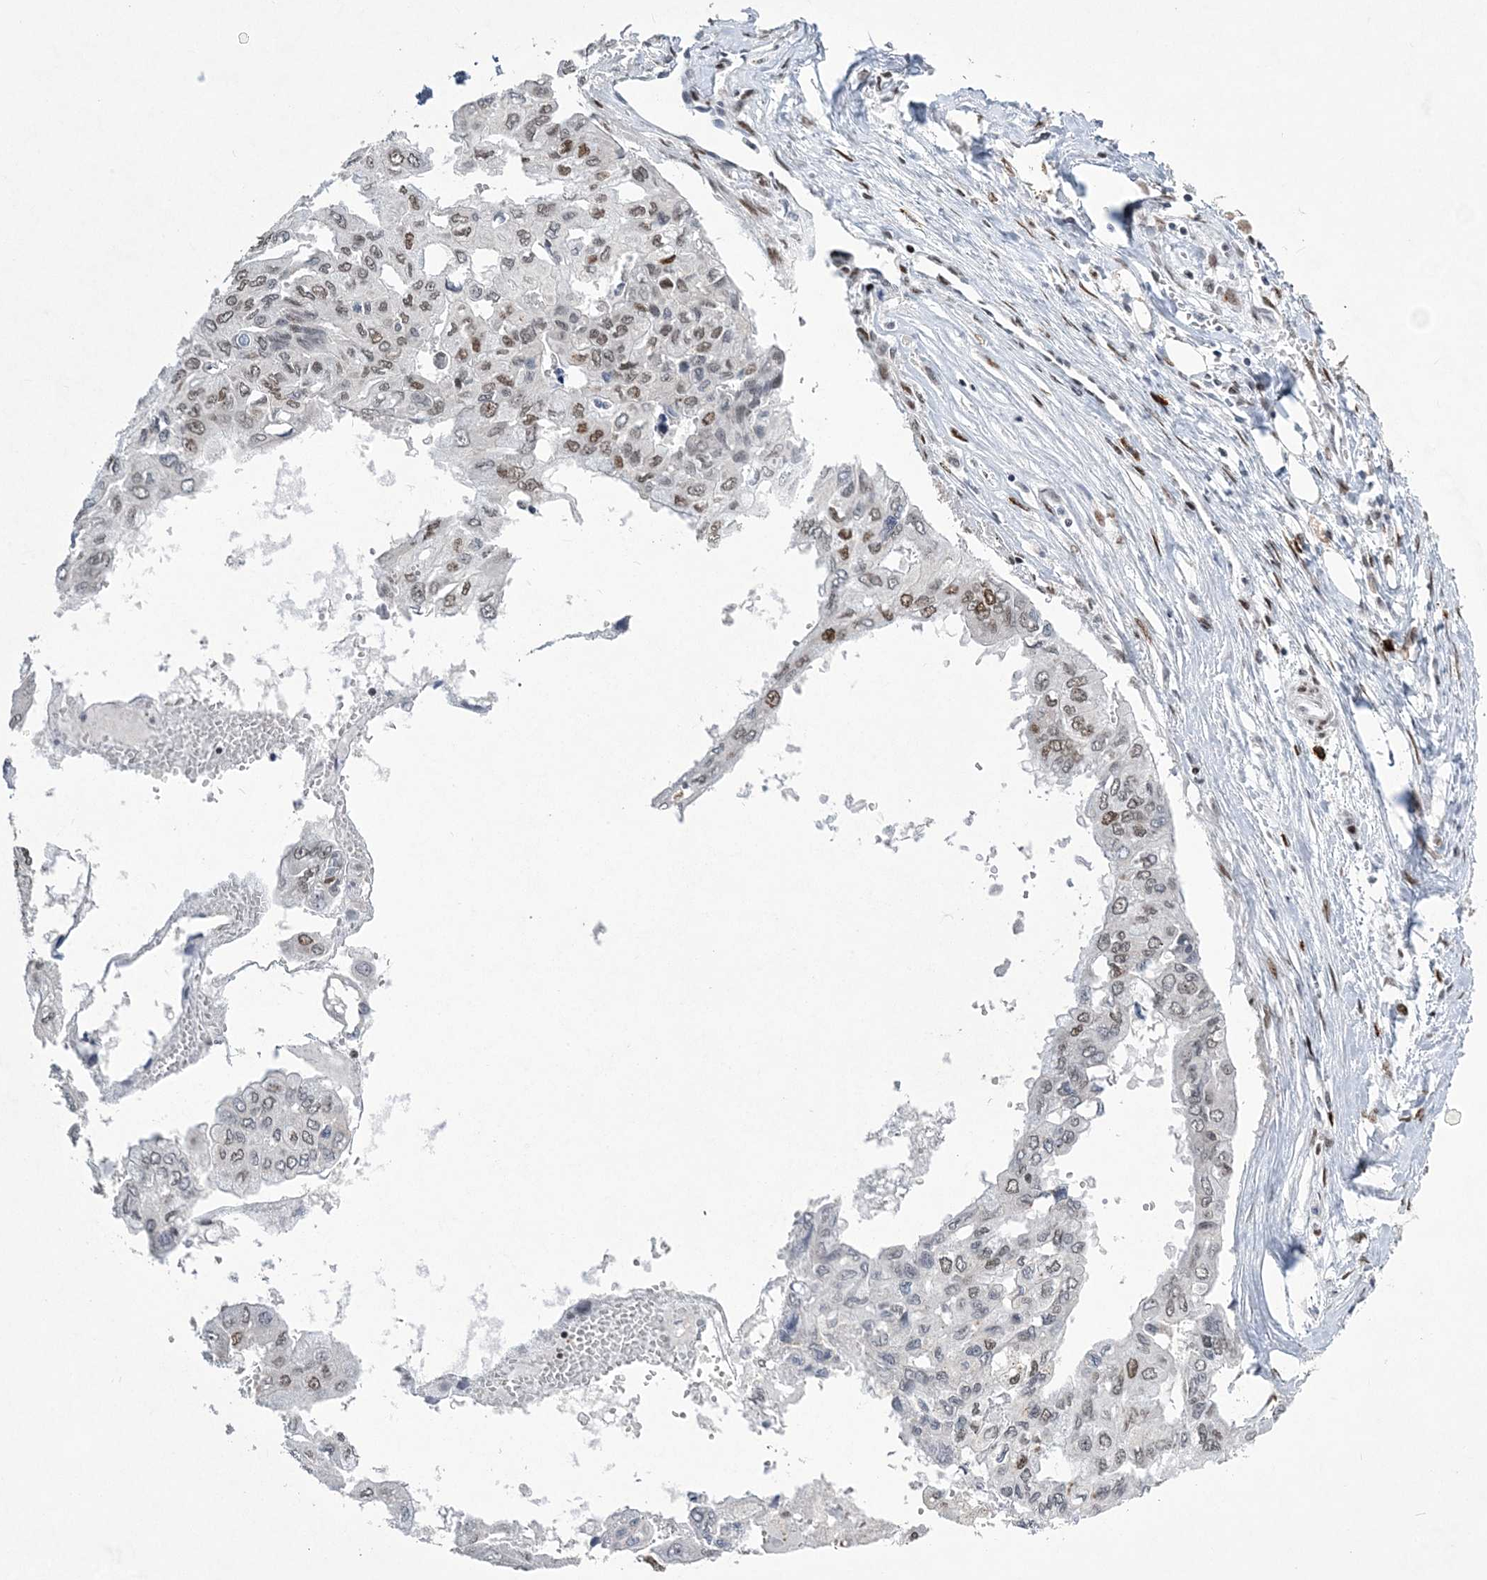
{"staining": {"intensity": "strong", "quantity": "25%-75%", "location": "nuclear"}, "tissue": "pancreatic cancer", "cell_type": "Tumor cells", "image_type": "cancer", "snomed": [{"axis": "morphology", "description": "Adenocarcinoma, NOS"}, {"axis": "topography", "description": "Pancreas"}], "caption": "There is high levels of strong nuclear positivity in tumor cells of pancreatic cancer, as demonstrated by immunohistochemical staining (brown color).", "gene": "ZBTB7A", "patient": {"sex": "male", "age": 51}}